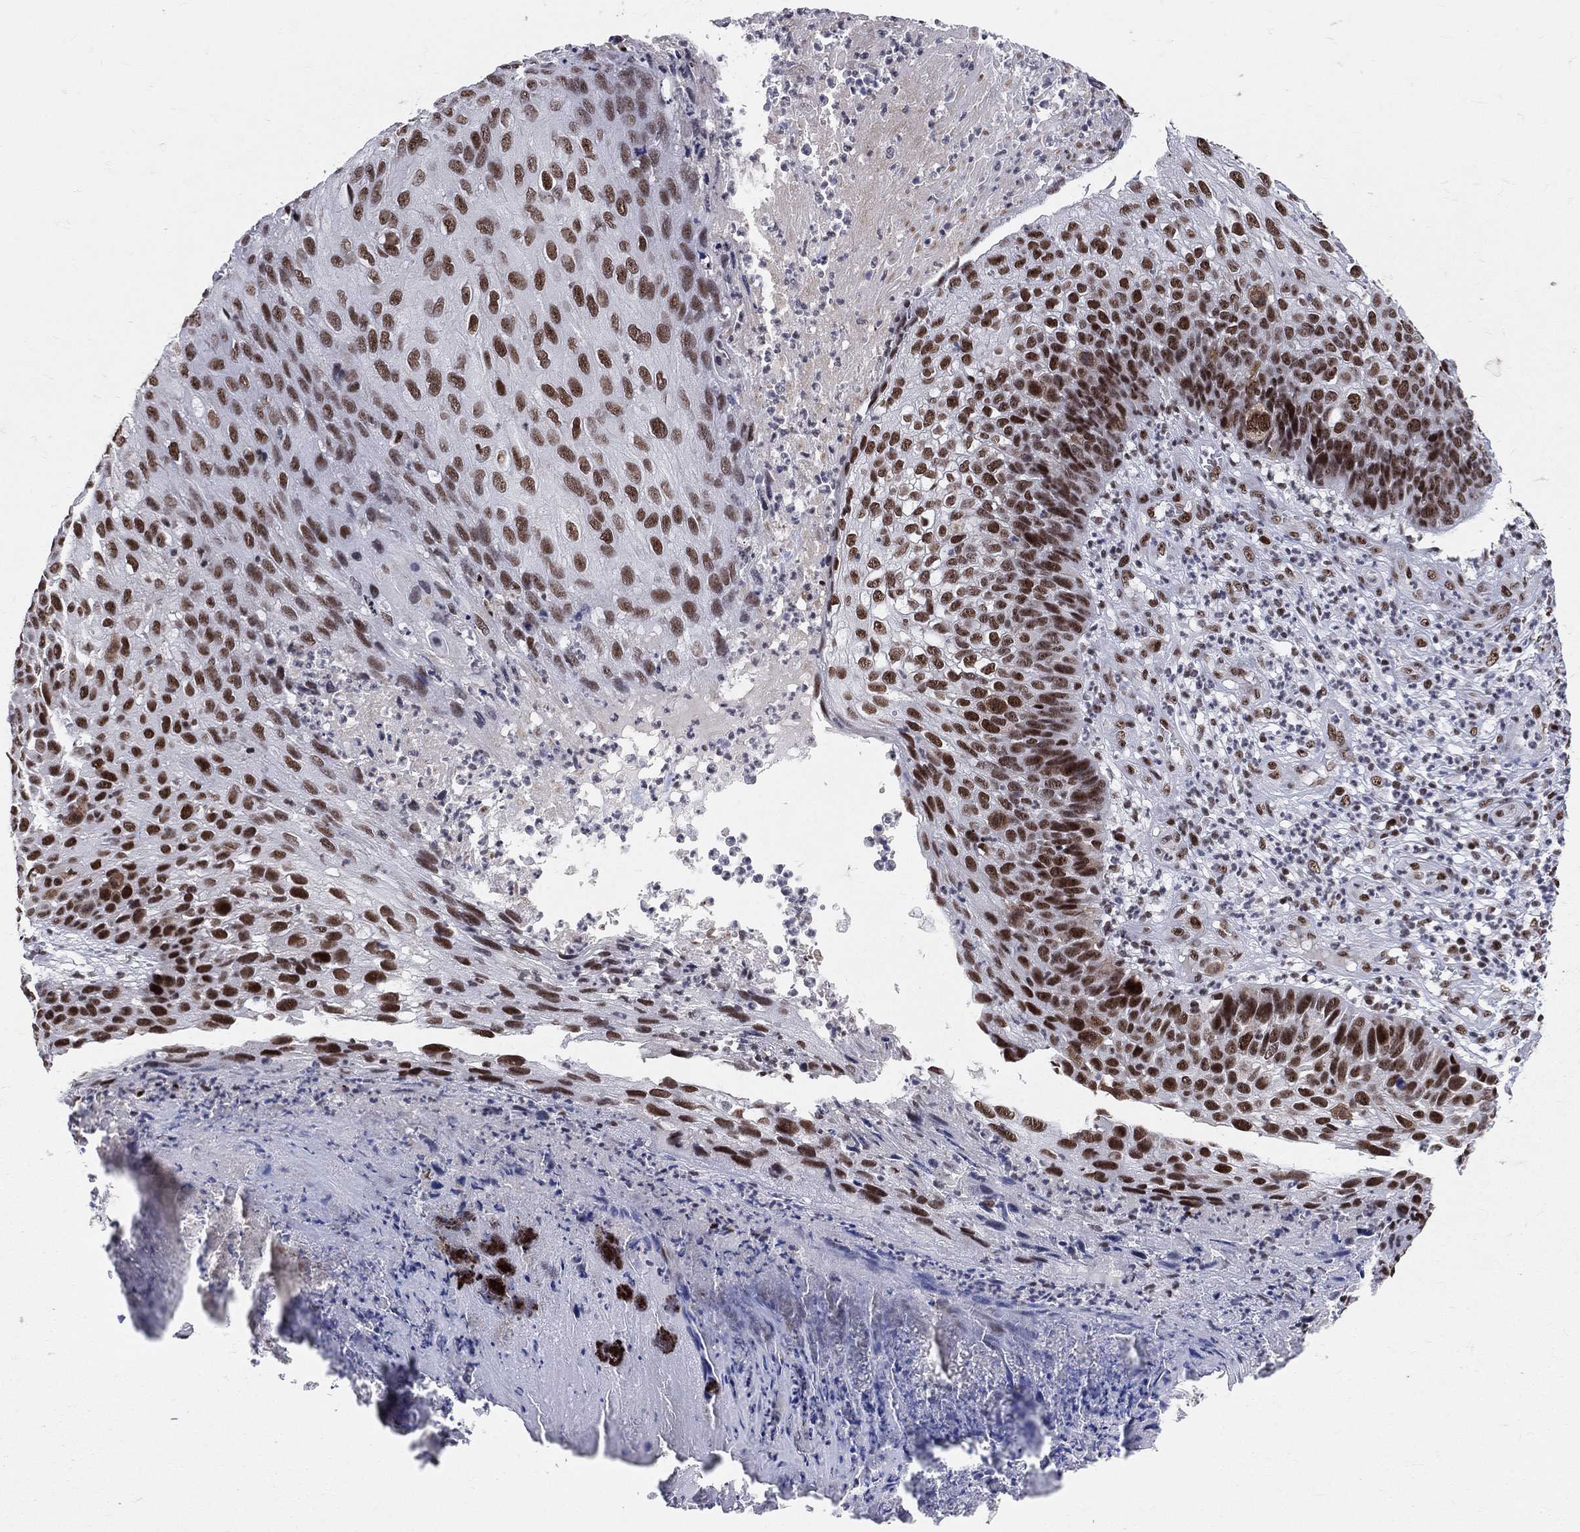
{"staining": {"intensity": "strong", "quantity": ">75%", "location": "nuclear"}, "tissue": "skin cancer", "cell_type": "Tumor cells", "image_type": "cancer", "snomed": [{"axis": "morphology", "description": "Squamous cell carcinoma, NOS"}, {"axis": "topography", "description": "Skin"}], "caption": "The image displays a brown stain indicating the presence of a protein in the nuclear of tumor cells in squamous cell carcinoma (skin). Immunohistochemistry stains the protein of interest in brown and the nuclei are stained blue.", "gene": "CDK7", "patient": {"sex": "male", "age": 92}}